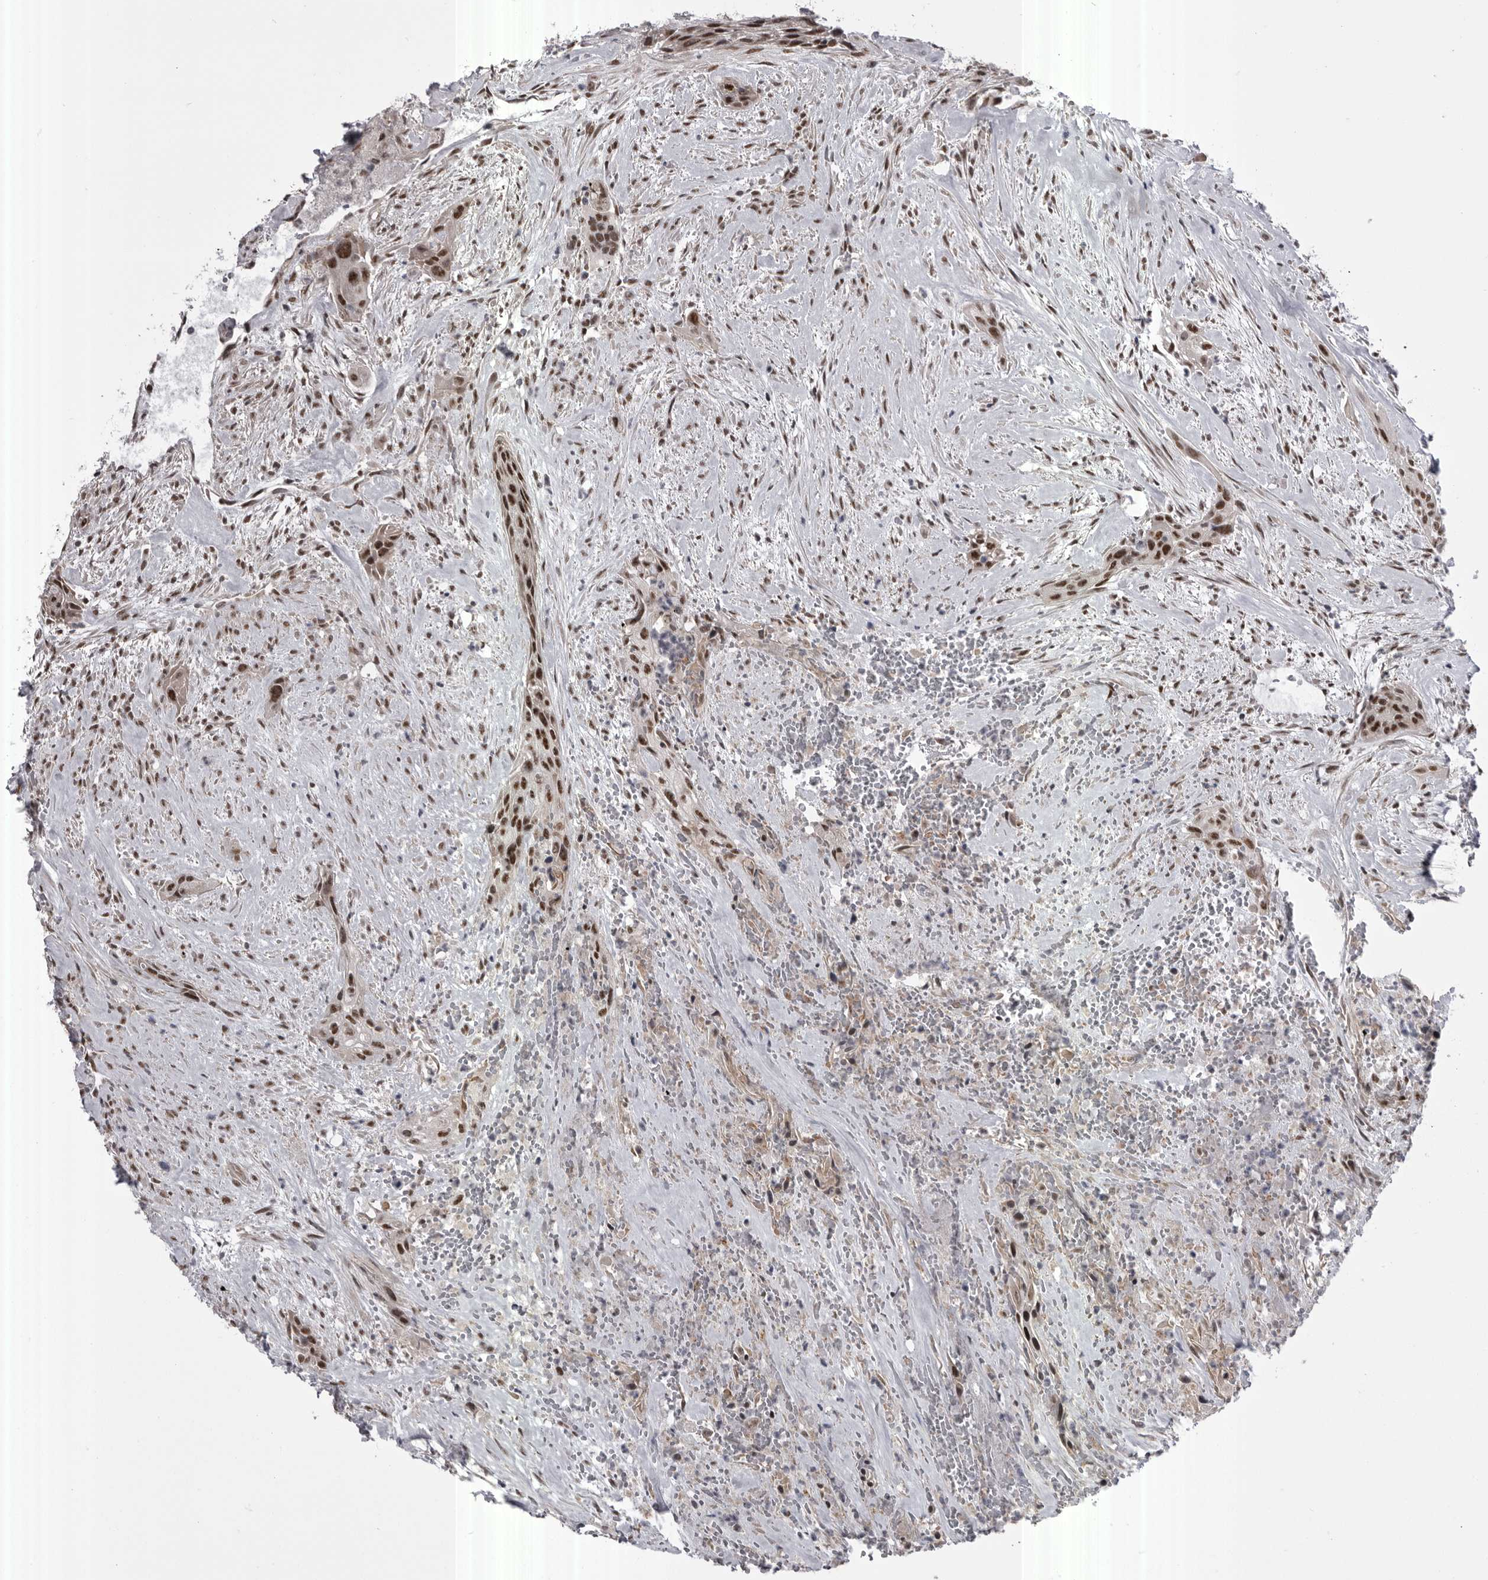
{"staining": {"intensity": "strong", "quantity": ">75%", "location": "nuclear"}, "tissue": "urothelial cancer", "cell_type": "Tumor cells", "image_type": "cancer", "snomed": [{"axis": "morphology", "description": "Urothelial carcinoma, High grade"}, {"axis": "topography", "description": "Urinary bladder"}], "caption": "Protein staining of urothelial cancer tissue exhibits strong nuclear positivity in about >75% of tumor cells.", "gene": "MEPCE", "patient": {"sex": "male", "age": 35}}